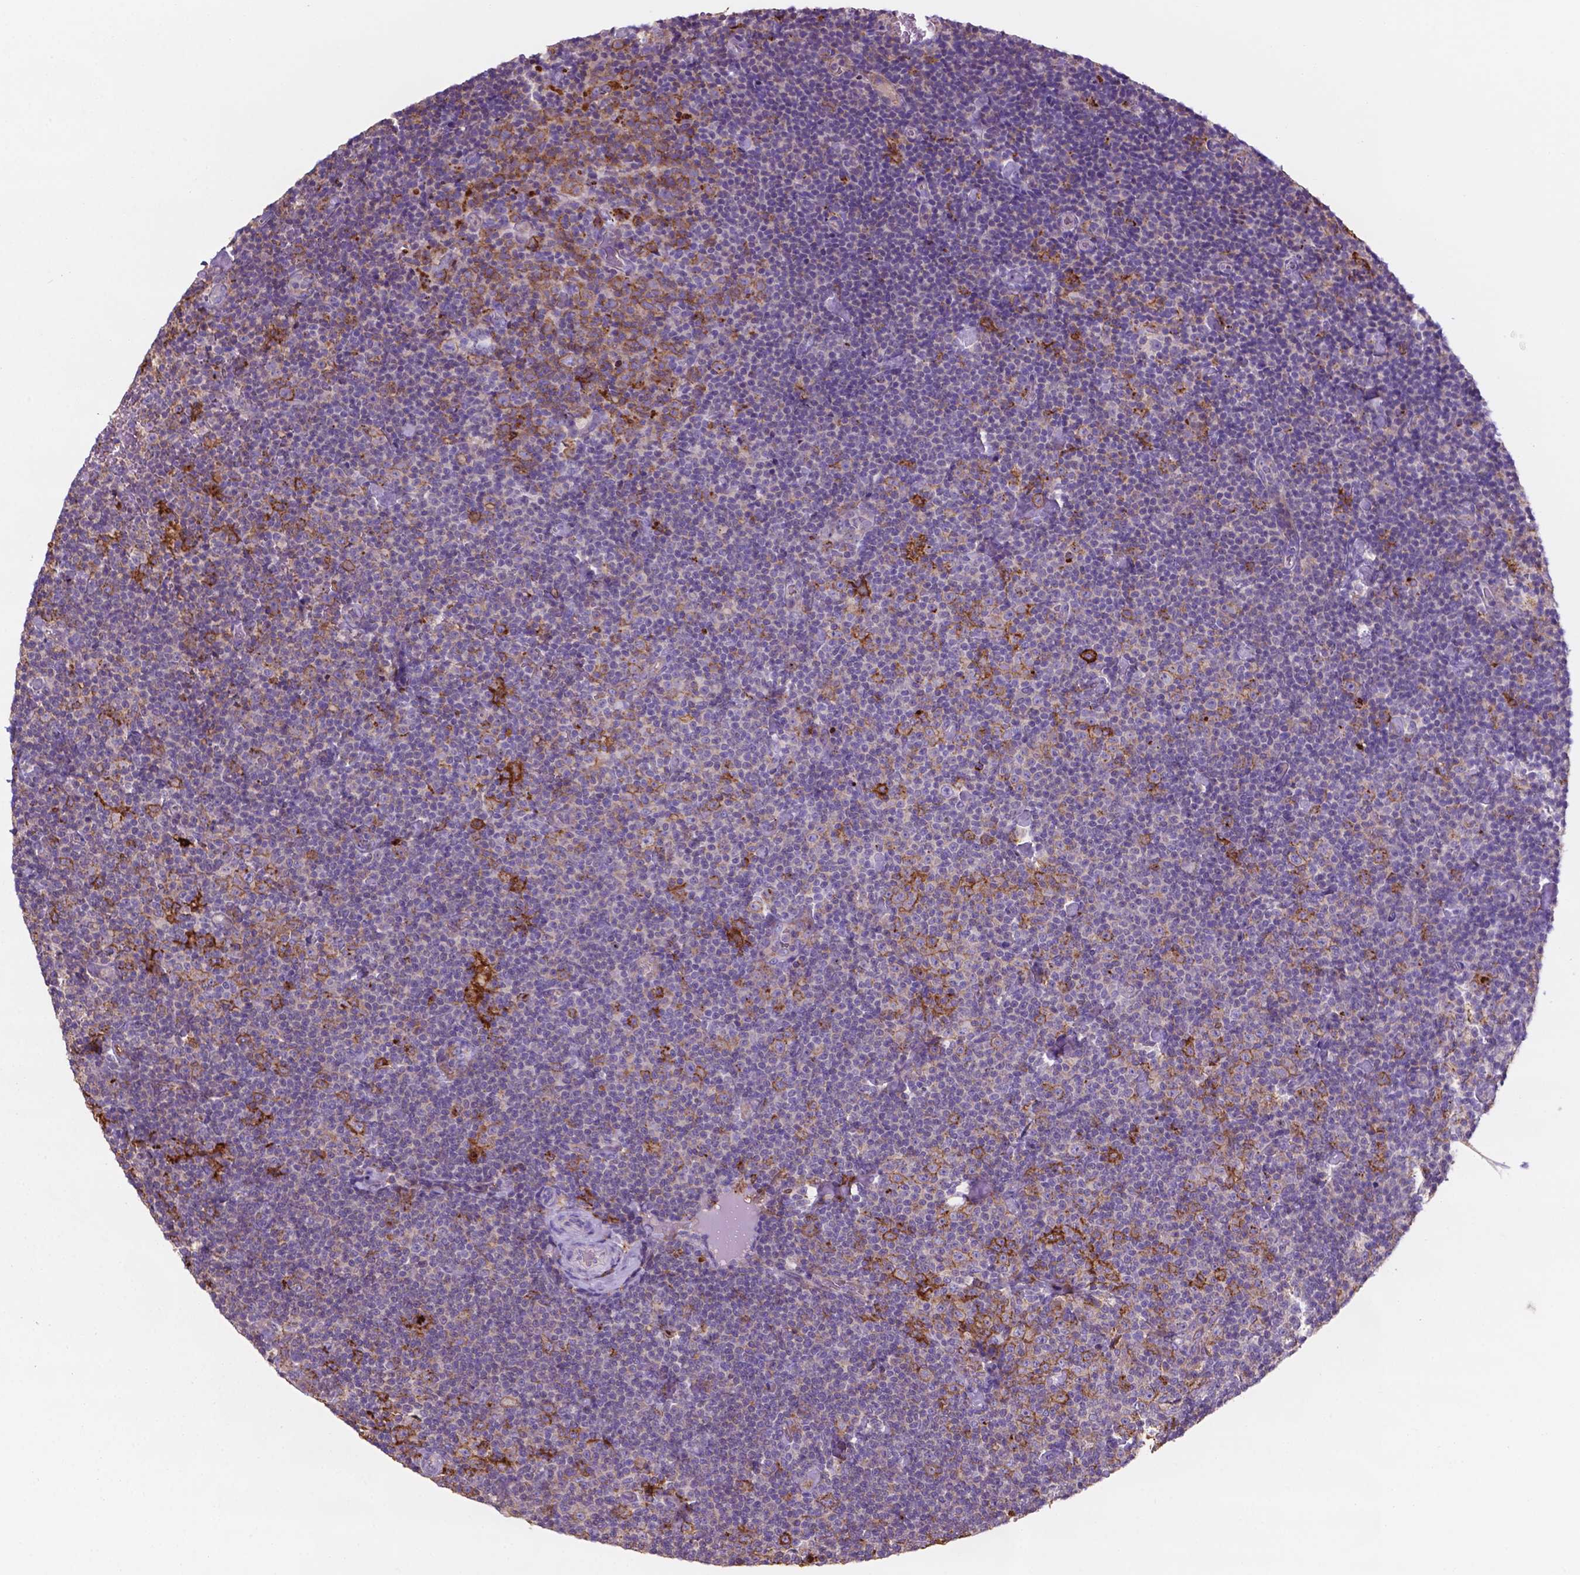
{"staining": {"intensity": "moderate", "quantity": "<25%", "location": "cytoplasmic/membranous"}, "tissue": "lymphoma", "cell_type": "Tumor cells", "image_type": "cancer", "snomed": [{"axis": "morphology", "description": "Malignant lymphoma, non-Hodgkin's type, Low grade"}, {"axis": "topography", "description": "Lymph node"}], "caption": "The image shows a brown stain indicating the presence of a protein in the cytoplasmic/membranous of tumor cells in lymphoma.", "gene": "MKRN2OS", "patient": {"sex": "male", "age": 81}}